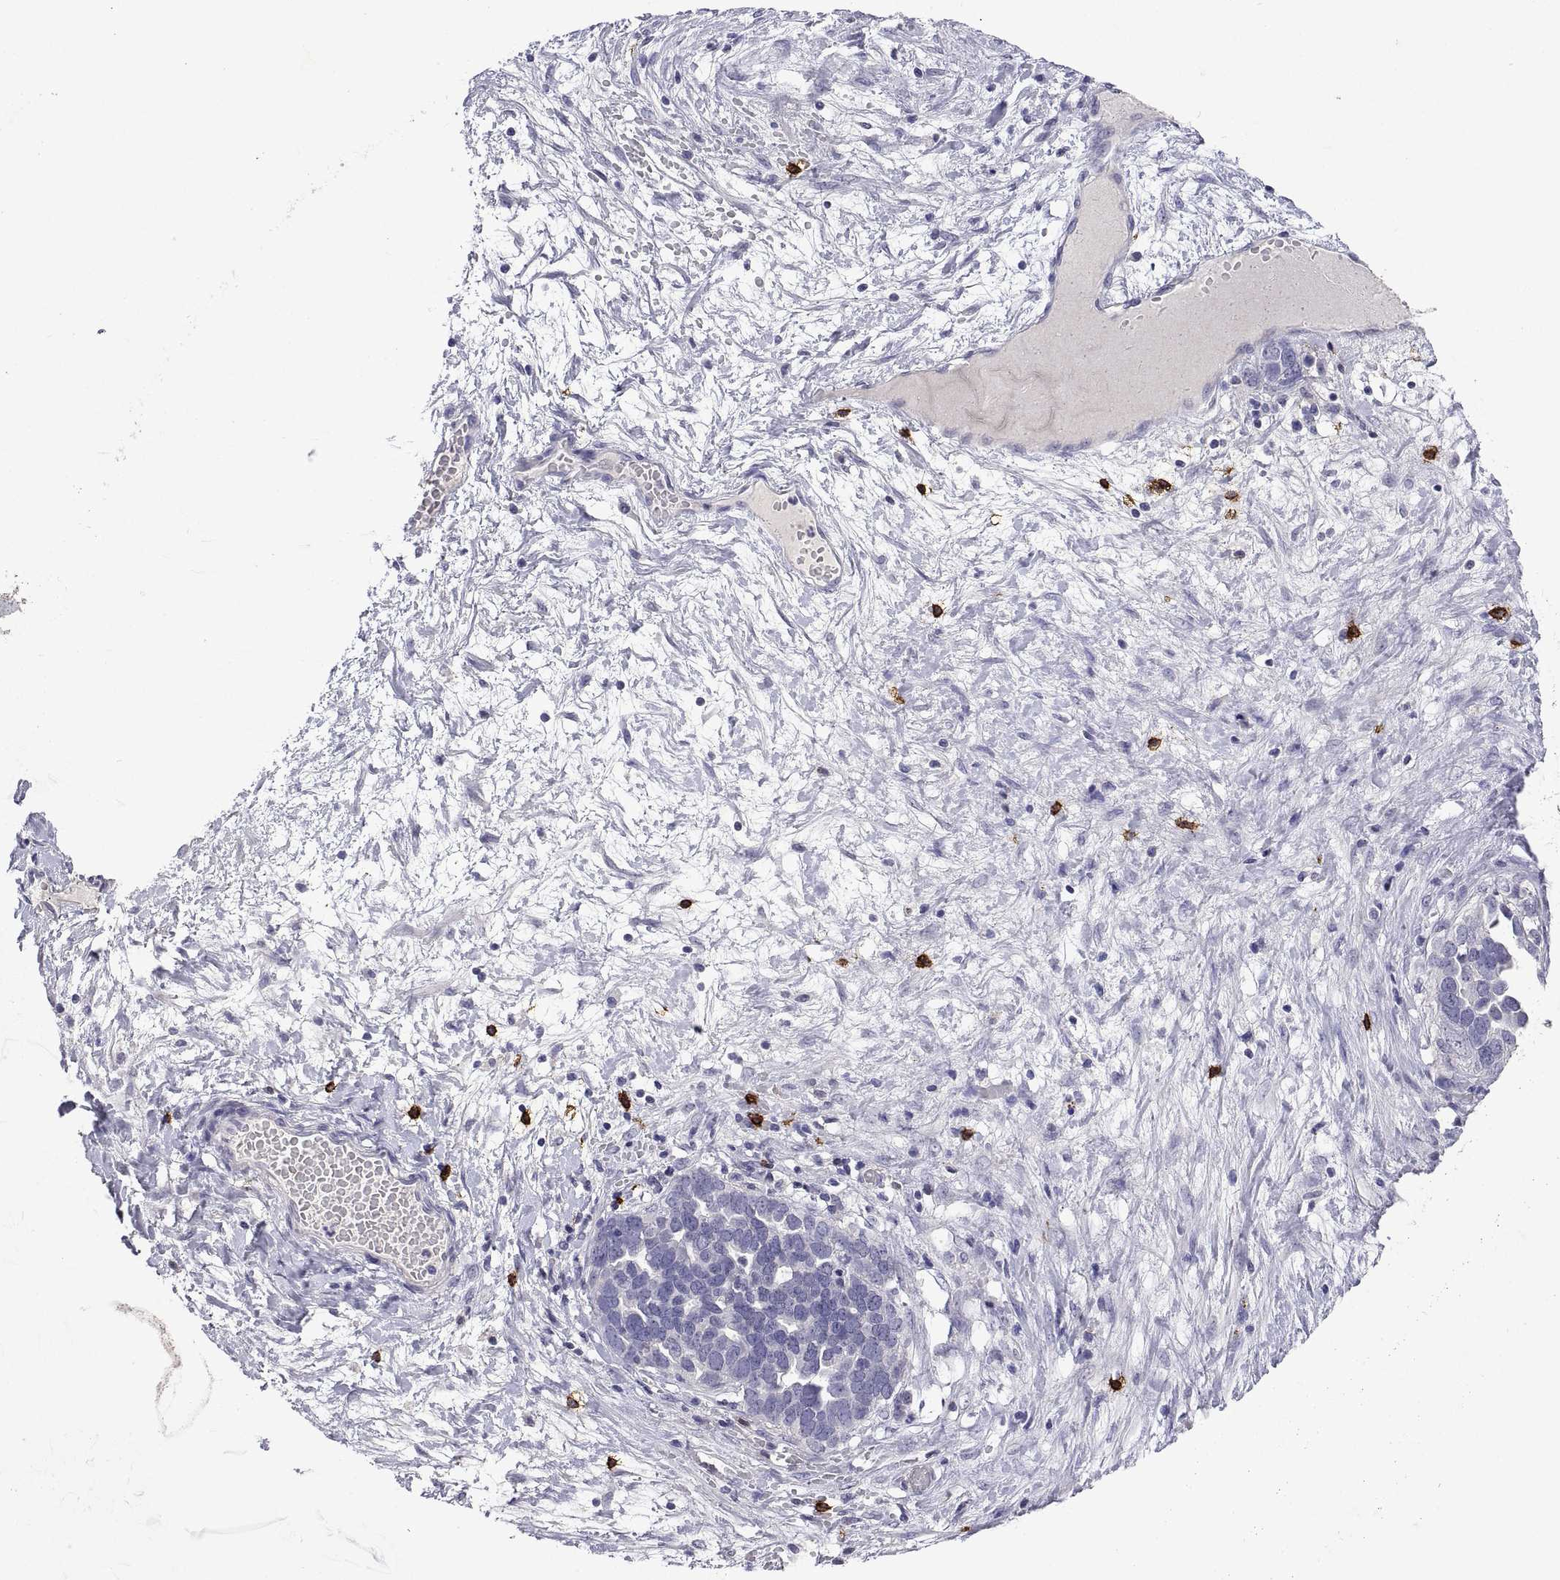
{"staining": {"intensity": "negative", "quantity": "none", "location": "none"}, "tissue": "ovarian cancer", "cell_type": "Tumor cells", "image_type": "cancer", "snomed": [{"axis": "morphology", "description": "Cystadenocarcinoma, serous, NOS"}, {"axis": "topography", "description": "Ovary"}], "caption": "Tumor cells show no significant expression in ovarian cancer (serous cystadenocarcinoma).", "gene": "MS4A1", "patient": {"sex": "female", "age": 54}}